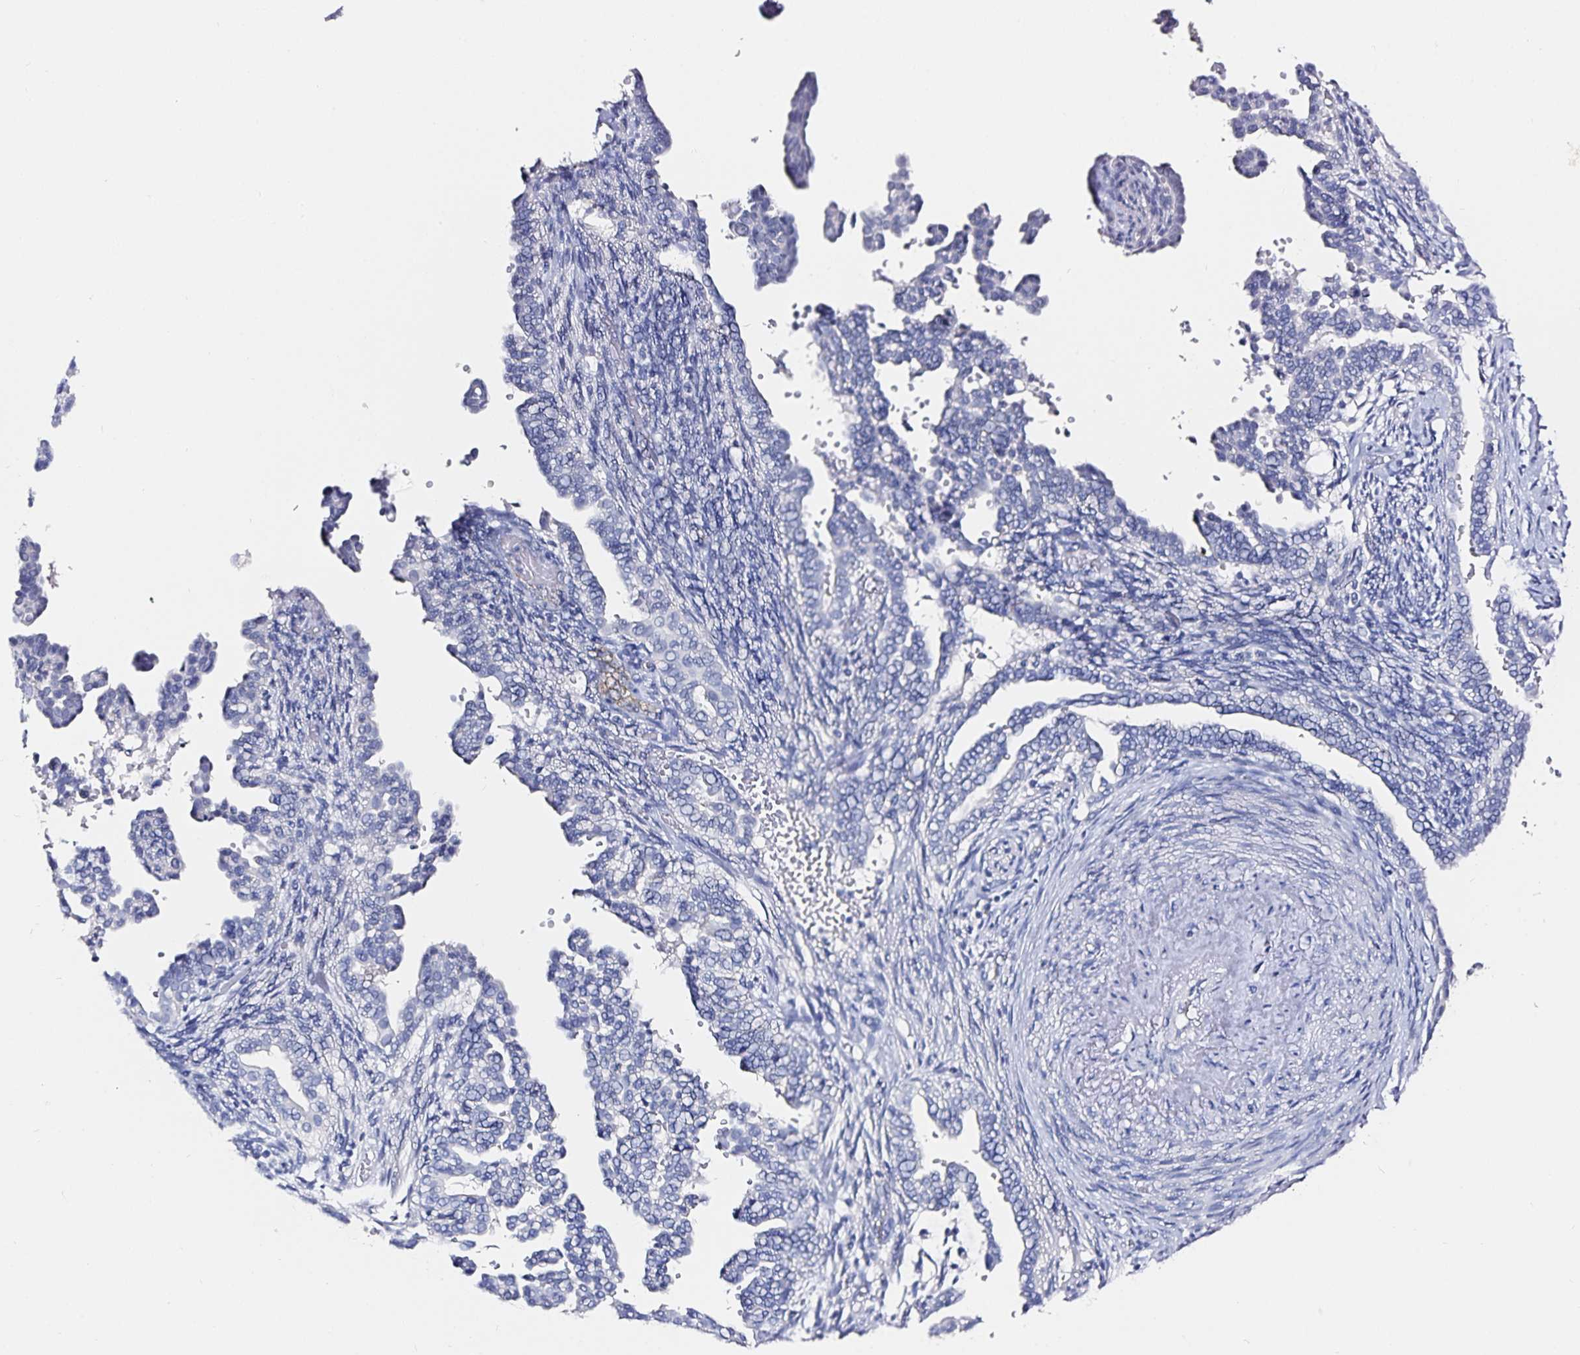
{"staining": {"intensity": "negative", "quantity": "none", "location": "none"}, "tissue": "cervical cancer", "cell_type": "Tumor cells", "image_type": "cancer", "snomed": [{"axis": "morphology", "description": "Adenocarcinoma, NOS"}, {"axis": "morphology", "description": "Adenocarcinoma, Low grade"}, {"axis": "topography", "description": "Cervix"}], "caption": "Tumor cells show no significant positivity in cervical cancer. The staining is performed using DAB brown chromogen with nuclei counter-stained in using hematoxylin.", "gene": "TSPAN7", "patient": {"sex": "female", "age": 35}}